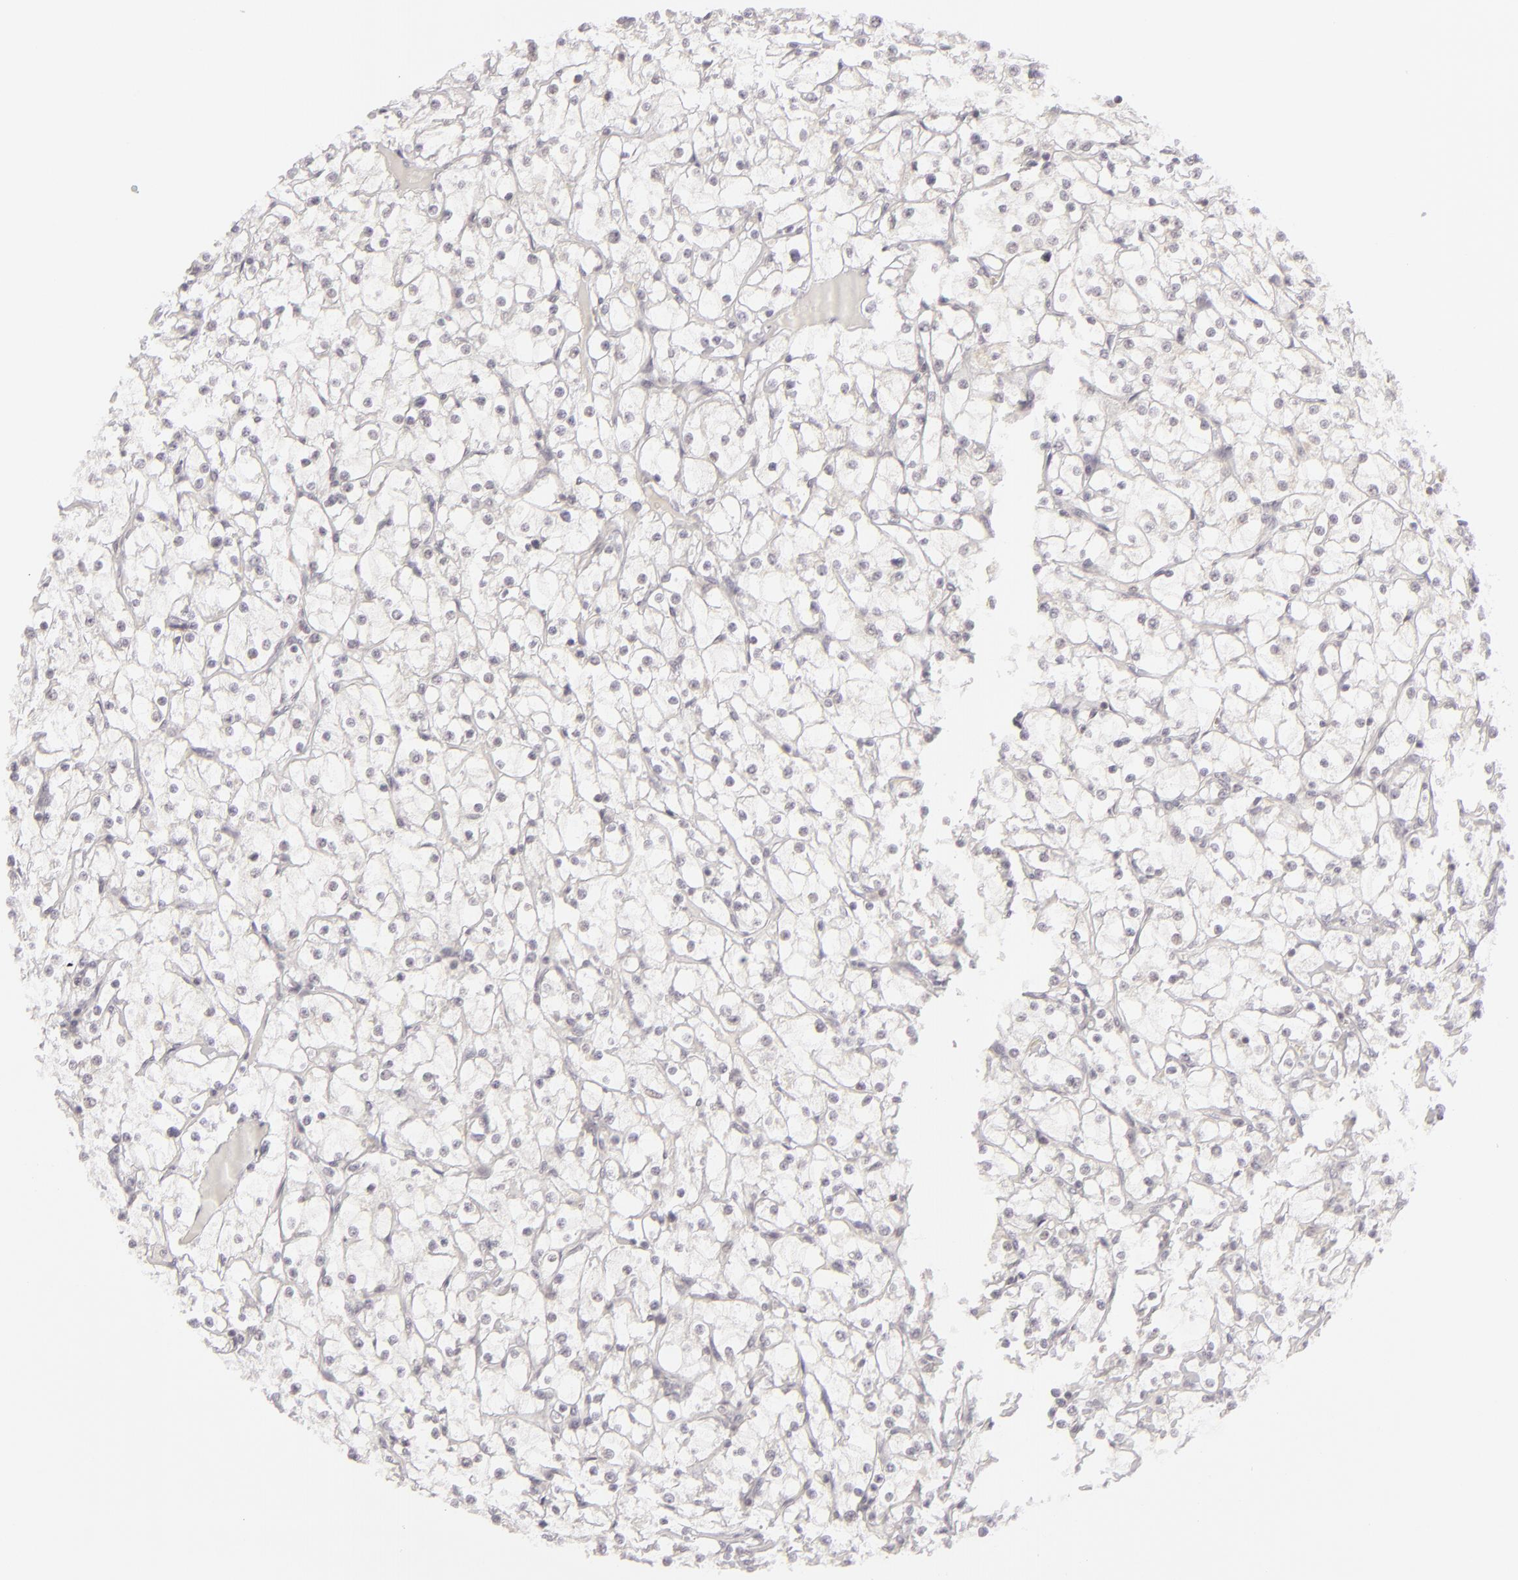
{"staining": {"intensity": "negative", "quantity": "none", "location": "none"}, "tissue": "renal cancer", "cell_type": "Tumor cells", "image_type": "cancer", "snomed": [{"axis": "morphology", "description": "Adenocarcinoma, NOS"}, {"axis": "topography", "description": "Kidney"}], "caption": "Immunohistochemistry of adenocarcinoma (renal) shows no positivity in tumor cells.", "gene": "SIX1", "patient": {"sex": "female", "age": 73}}